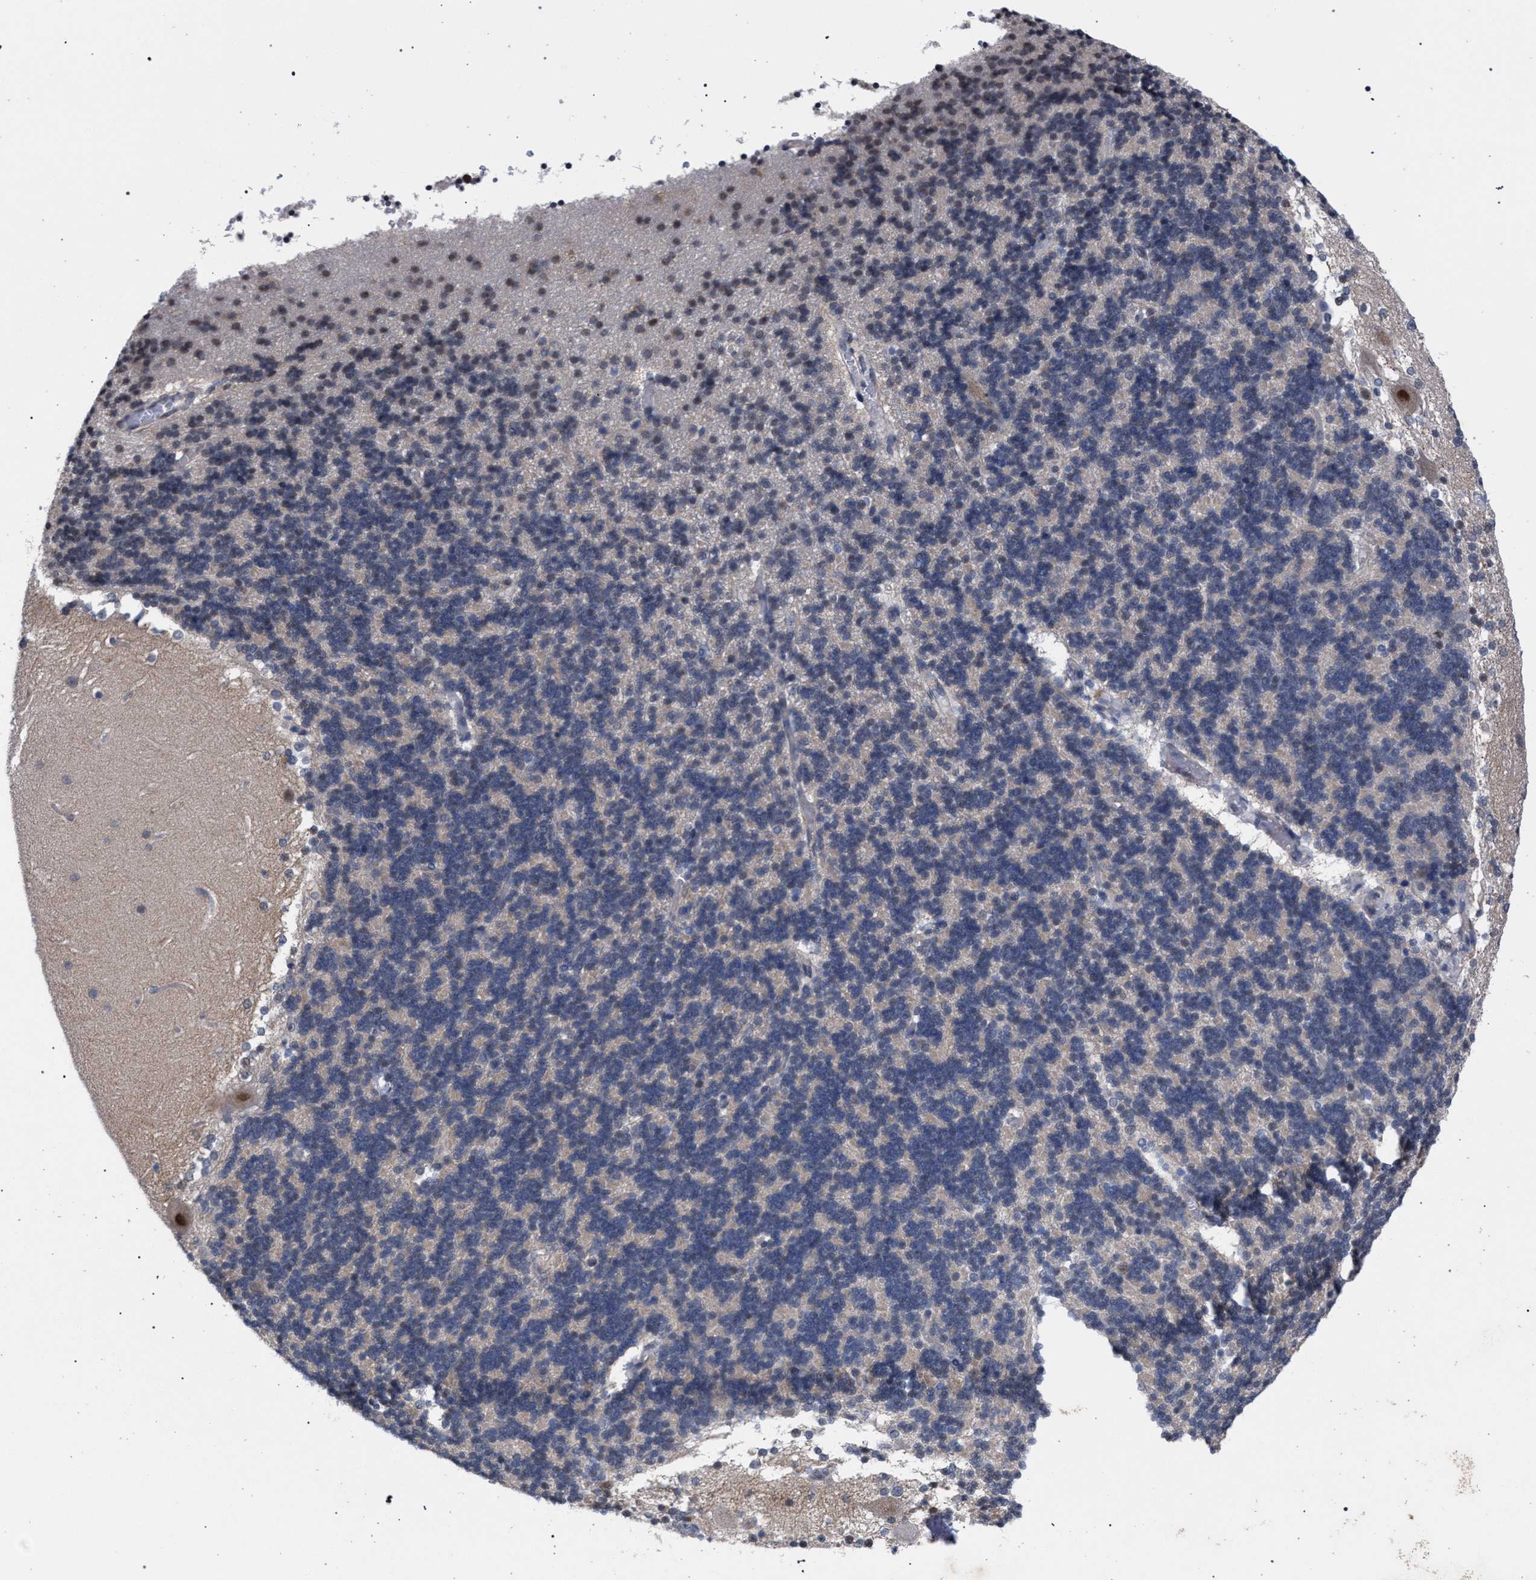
{"staining": {"intensity": "negative", "quantity": "none", "location": "none"}, "tissue": "cerebellum", "cell_type": "Cells in granular layer", "image_type": "normal", "snomed": [{"axis": "morphology", "description": "Normal tissue, NOS"}, {"axis": "topography", "description": "Cerebellum"}], "caption": "High power microscopy histopathology image of an immunohistochemistry photomicrograph of normal cerebellum, revealing no significant positivity in cells in granular layer.", "gene": "GOLGA2", "patient": {"sex": "female", "age": 19}}